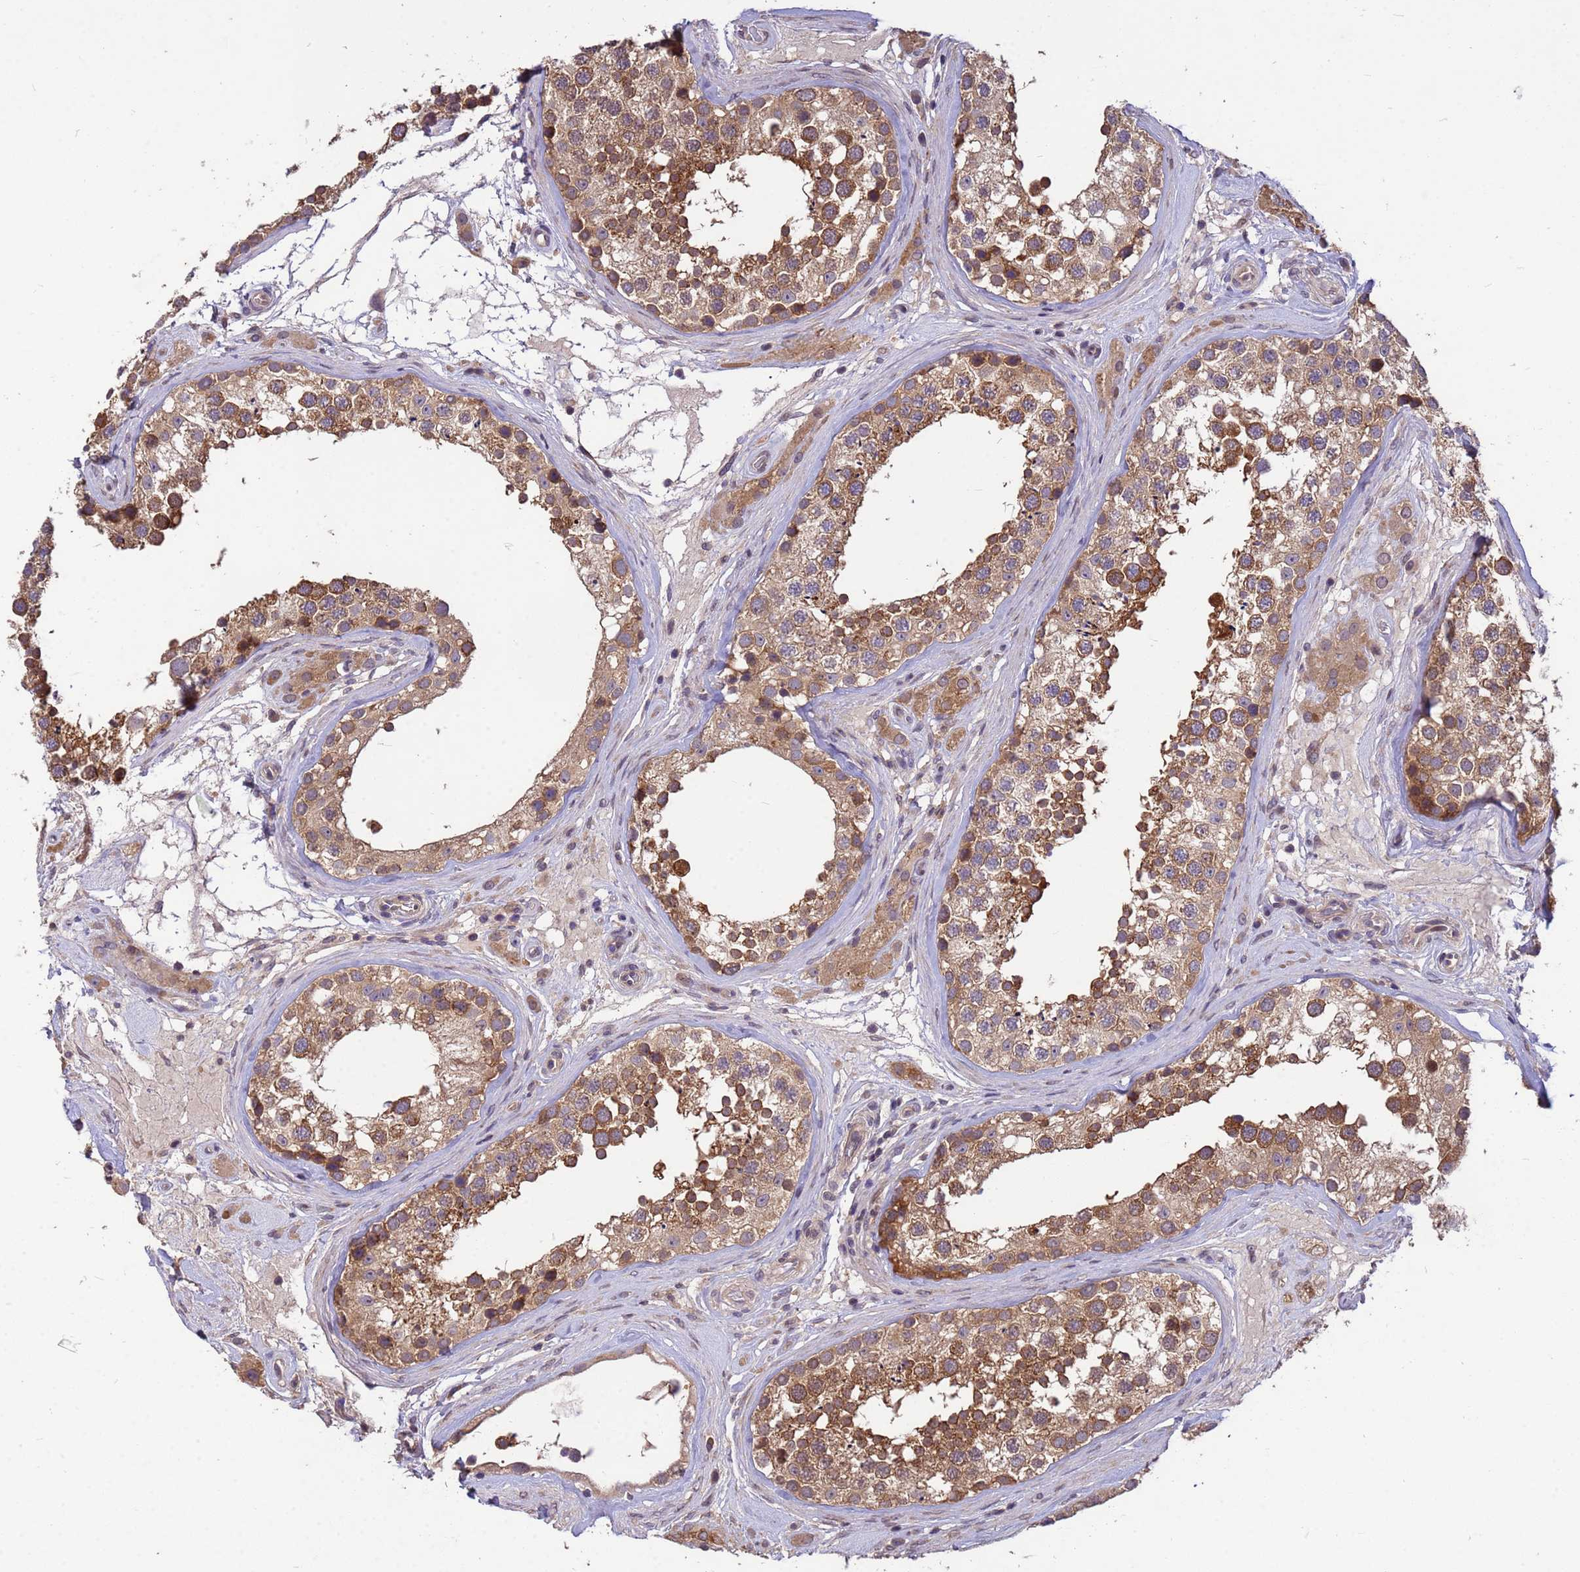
{"staining": {"intensity": "moderate", "quantity": ">75%", "location": "cytoplasmic/membranous"}, "tissue": "testis", "cell_type": "Cells in seminiferous ducts", "image_type": "normal", "snomed": [{"axis": "morphology", "description": "Normal tissue, NOS"}, {"axis": "topography", "description": "Testis"}], "caption": "The immunohistochemical stain highlights moderate cytoplasmic/membranous positivity in cells in seminiferous ducts of unremarkable testis.", "gene": "PPP2CA", "patient": {"sex": "male", "age": 46}}